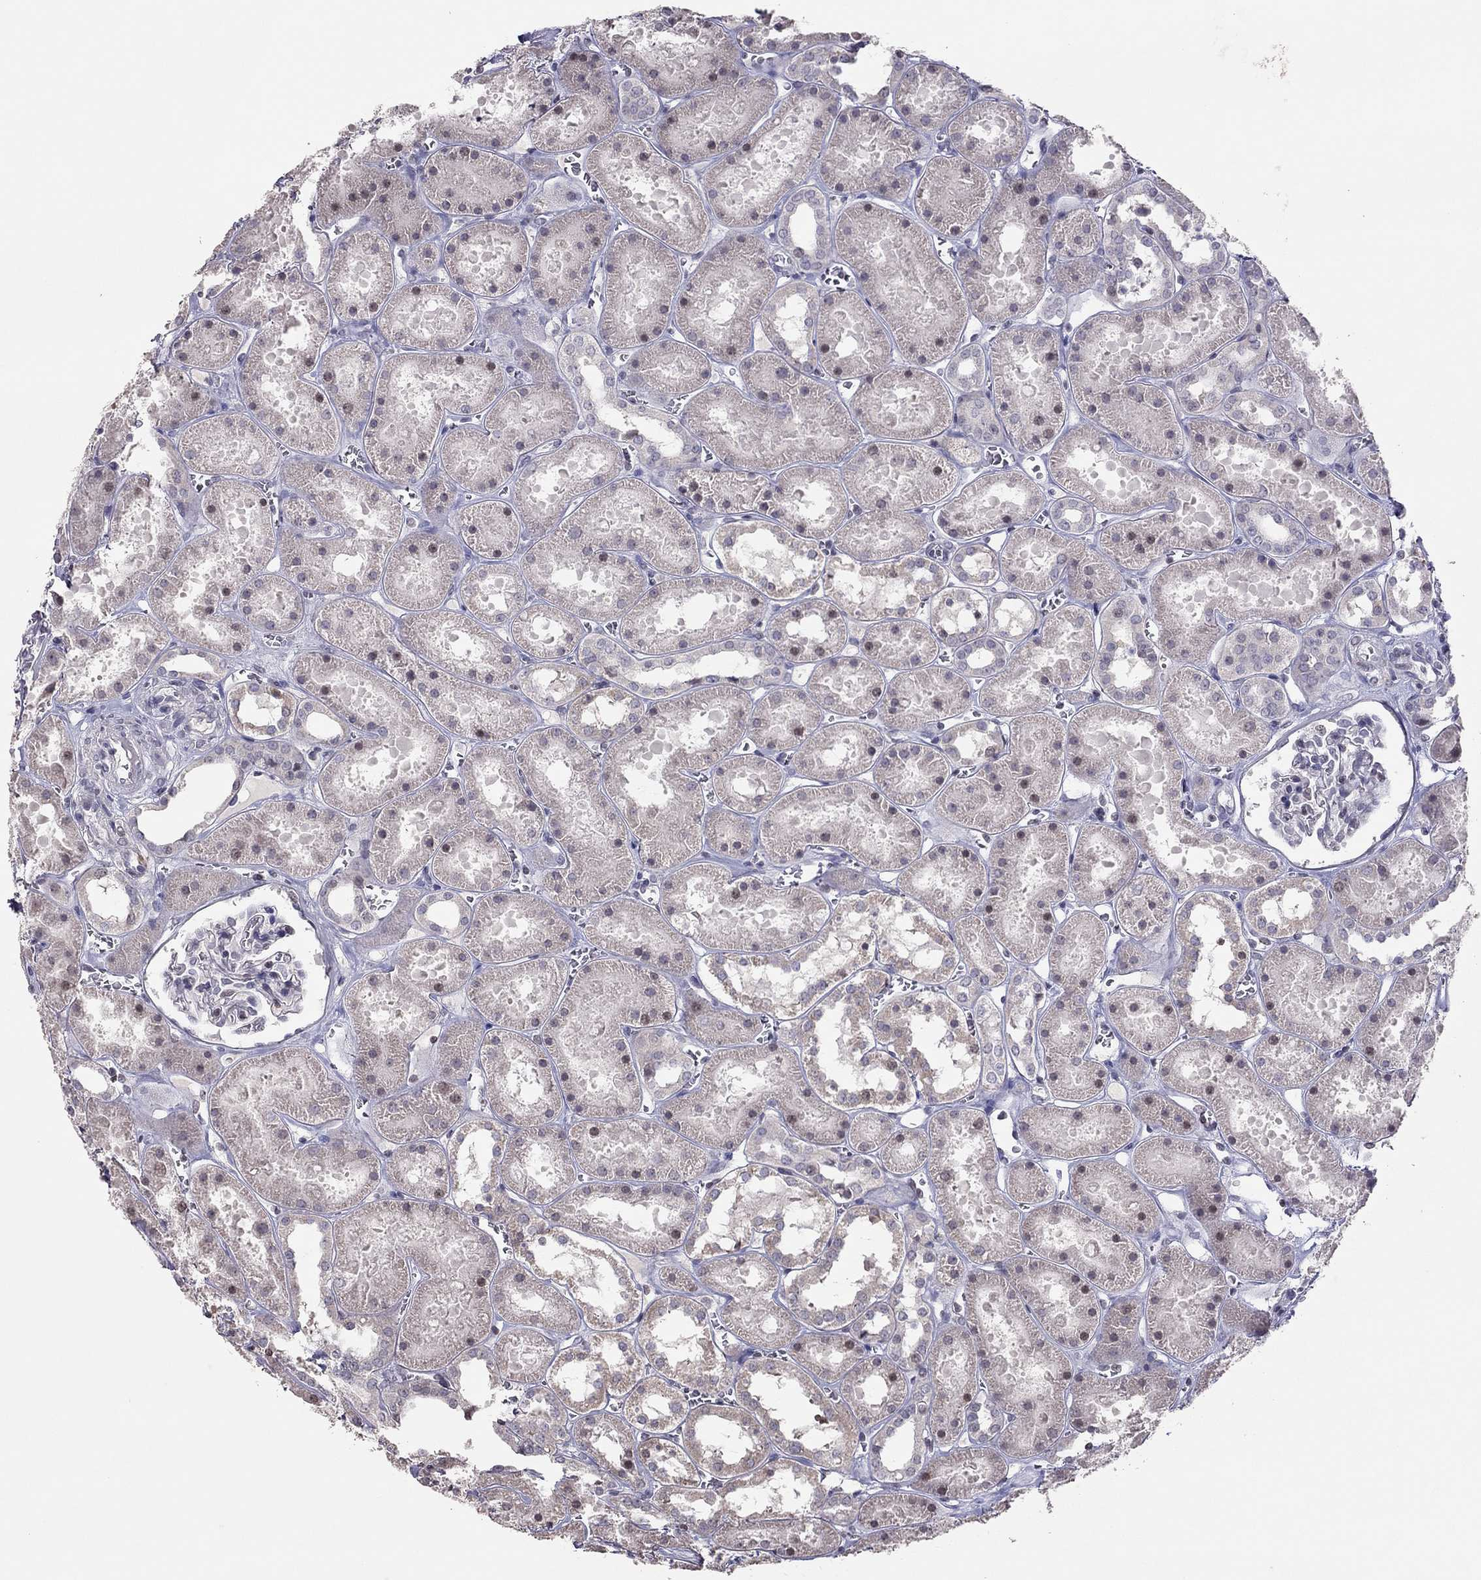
{"staining": {"intensity": "negative", "quantity": "none", "location": "none"}, "tissue": "kidney", "cell_type": "Cells in glomeruli", "image_type": "normal", "snomed": [{"axis": "morphology", "description": "Normal tissue, NOS"}, {"axis": "topography", "description": "Kidney"}], "caption": "Immunohistochemistry micrograph of benign kidney: human kidney stained with DAB shows no significant protein positivity in cells in glomeruli.", "gene": "TSHB", "patient": {"sex": "female", "age": 41}}